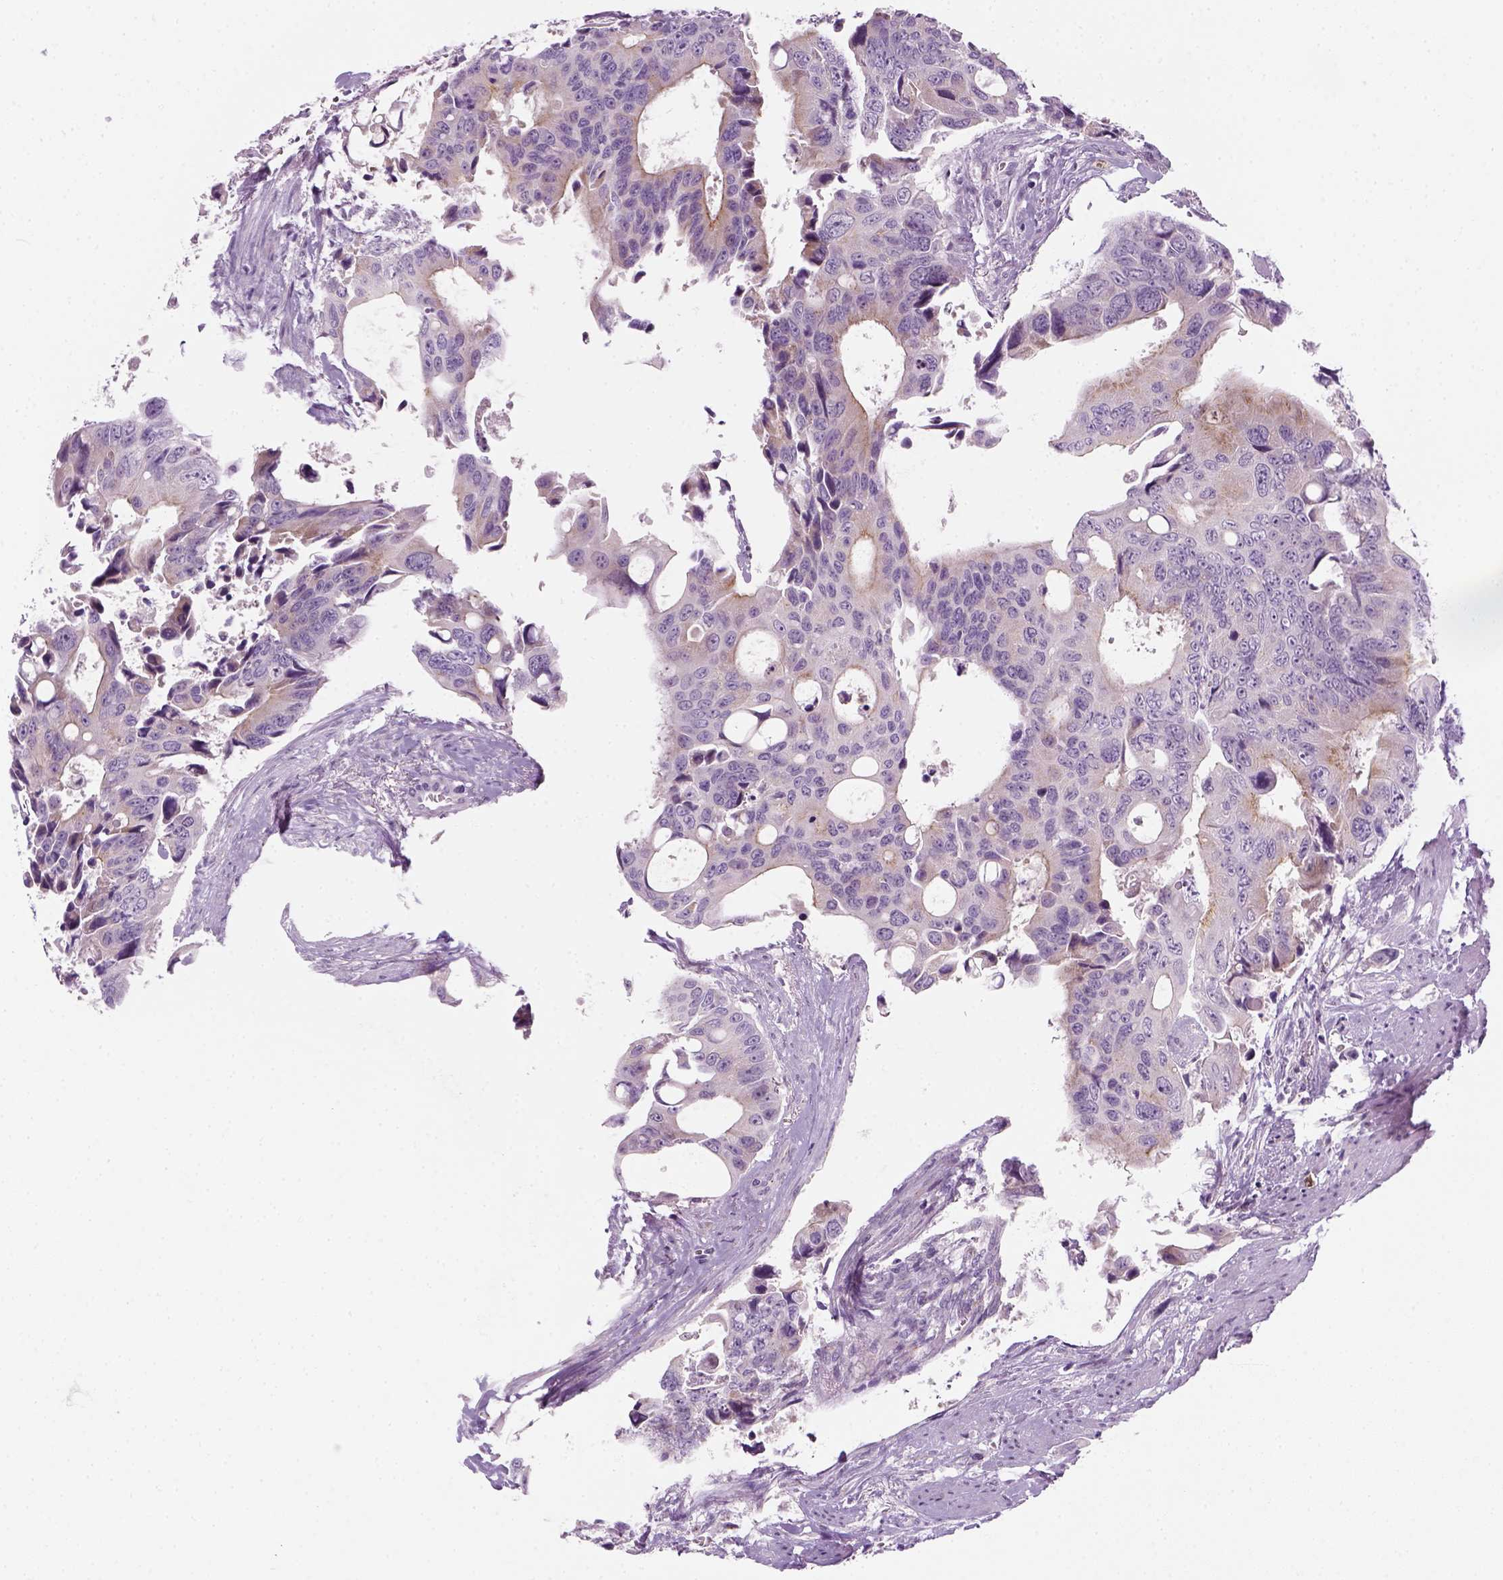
{"staining": {"intensity": "negative", "quantity": "none", "location": "none"}, "tissue": "colorectal cancer", "cell_type": "Tumor cells", "image_type": "cancer", "snomed": [{"axis": "morphology", "description": "Adenocarcinoma, NOS"}, {"axis": "topography", "description": "Rectum"}], "caption": "Immunohistochemistry (IHC) micrograph of colorectal cancer stained for a protein (brown), which reveals no expression in tumor cells. (DAB (3,3'-diaminobenzidine) immunohistochemistry (IHC) visualized using brightfield microscopy, high magnification).", "gene": "IL4", "patient": {"sex": "male", "age": 76}}